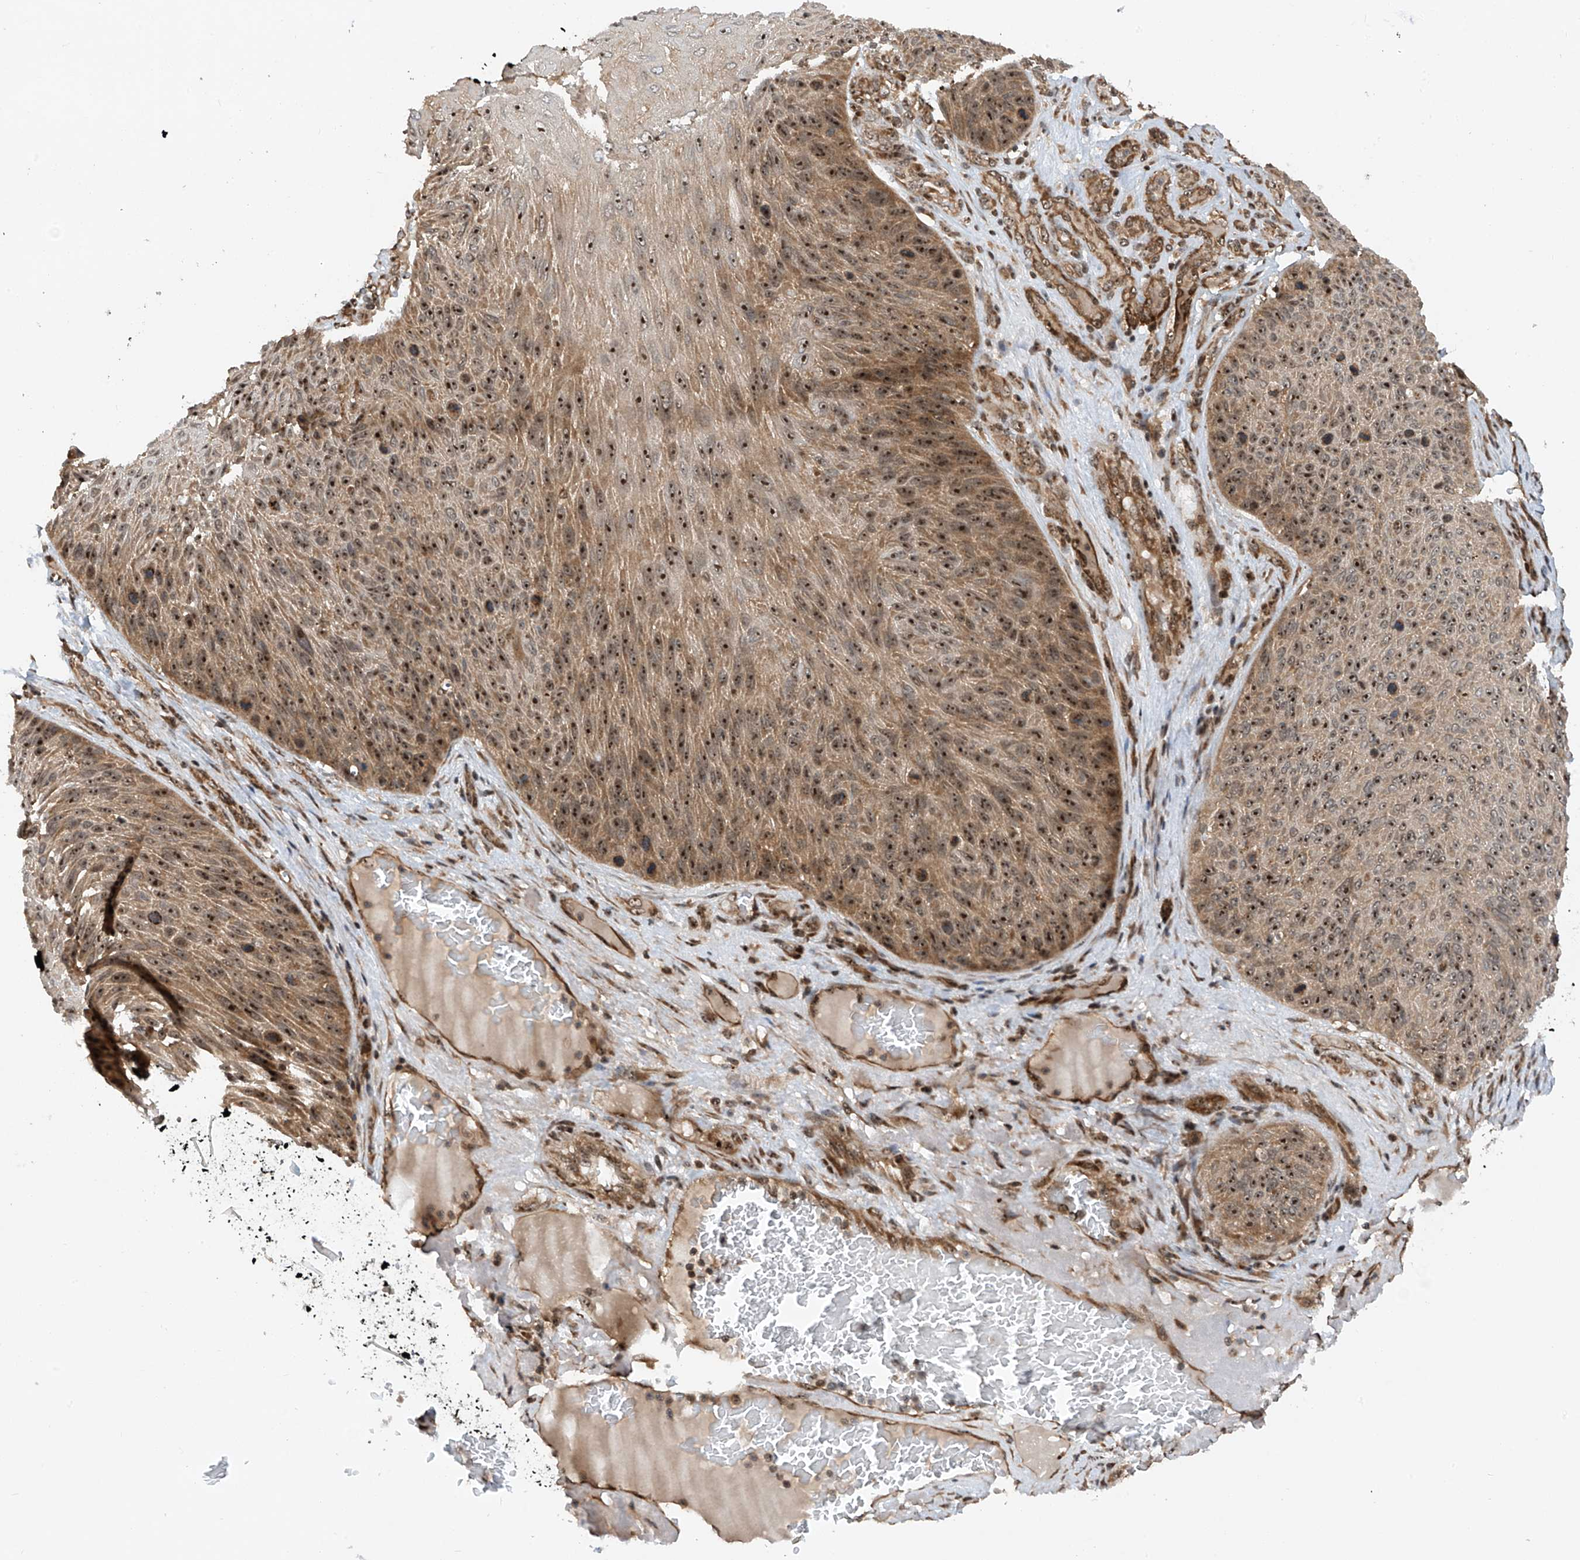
{"staining": {"intensity": "strong", "quantity": ">75%", "location": "cytoplasmic/membranous,nuclear"}, "tissue": "skin cancer", "cell_type": "Tumor cells", "image_type": "cancer", "snomed": [{"axis": "morphology", "description": "Squamous cell carcinoma, NOS"}, {"axis": "topography", "description": "Skin"}], "caption": "IHC image of neoplastic tissue: human skin cancer stained using immunohistochemistry (IHC) exhibits high levels of strong protein expression localized specifically in the cytoplasmic/membranous and nuclear of tumor cells, appearing as a cytoplasmic/membranous and nuclear brown color.", "gene": "C1orf131", "patient": {"sex": "female", "age": 88}}